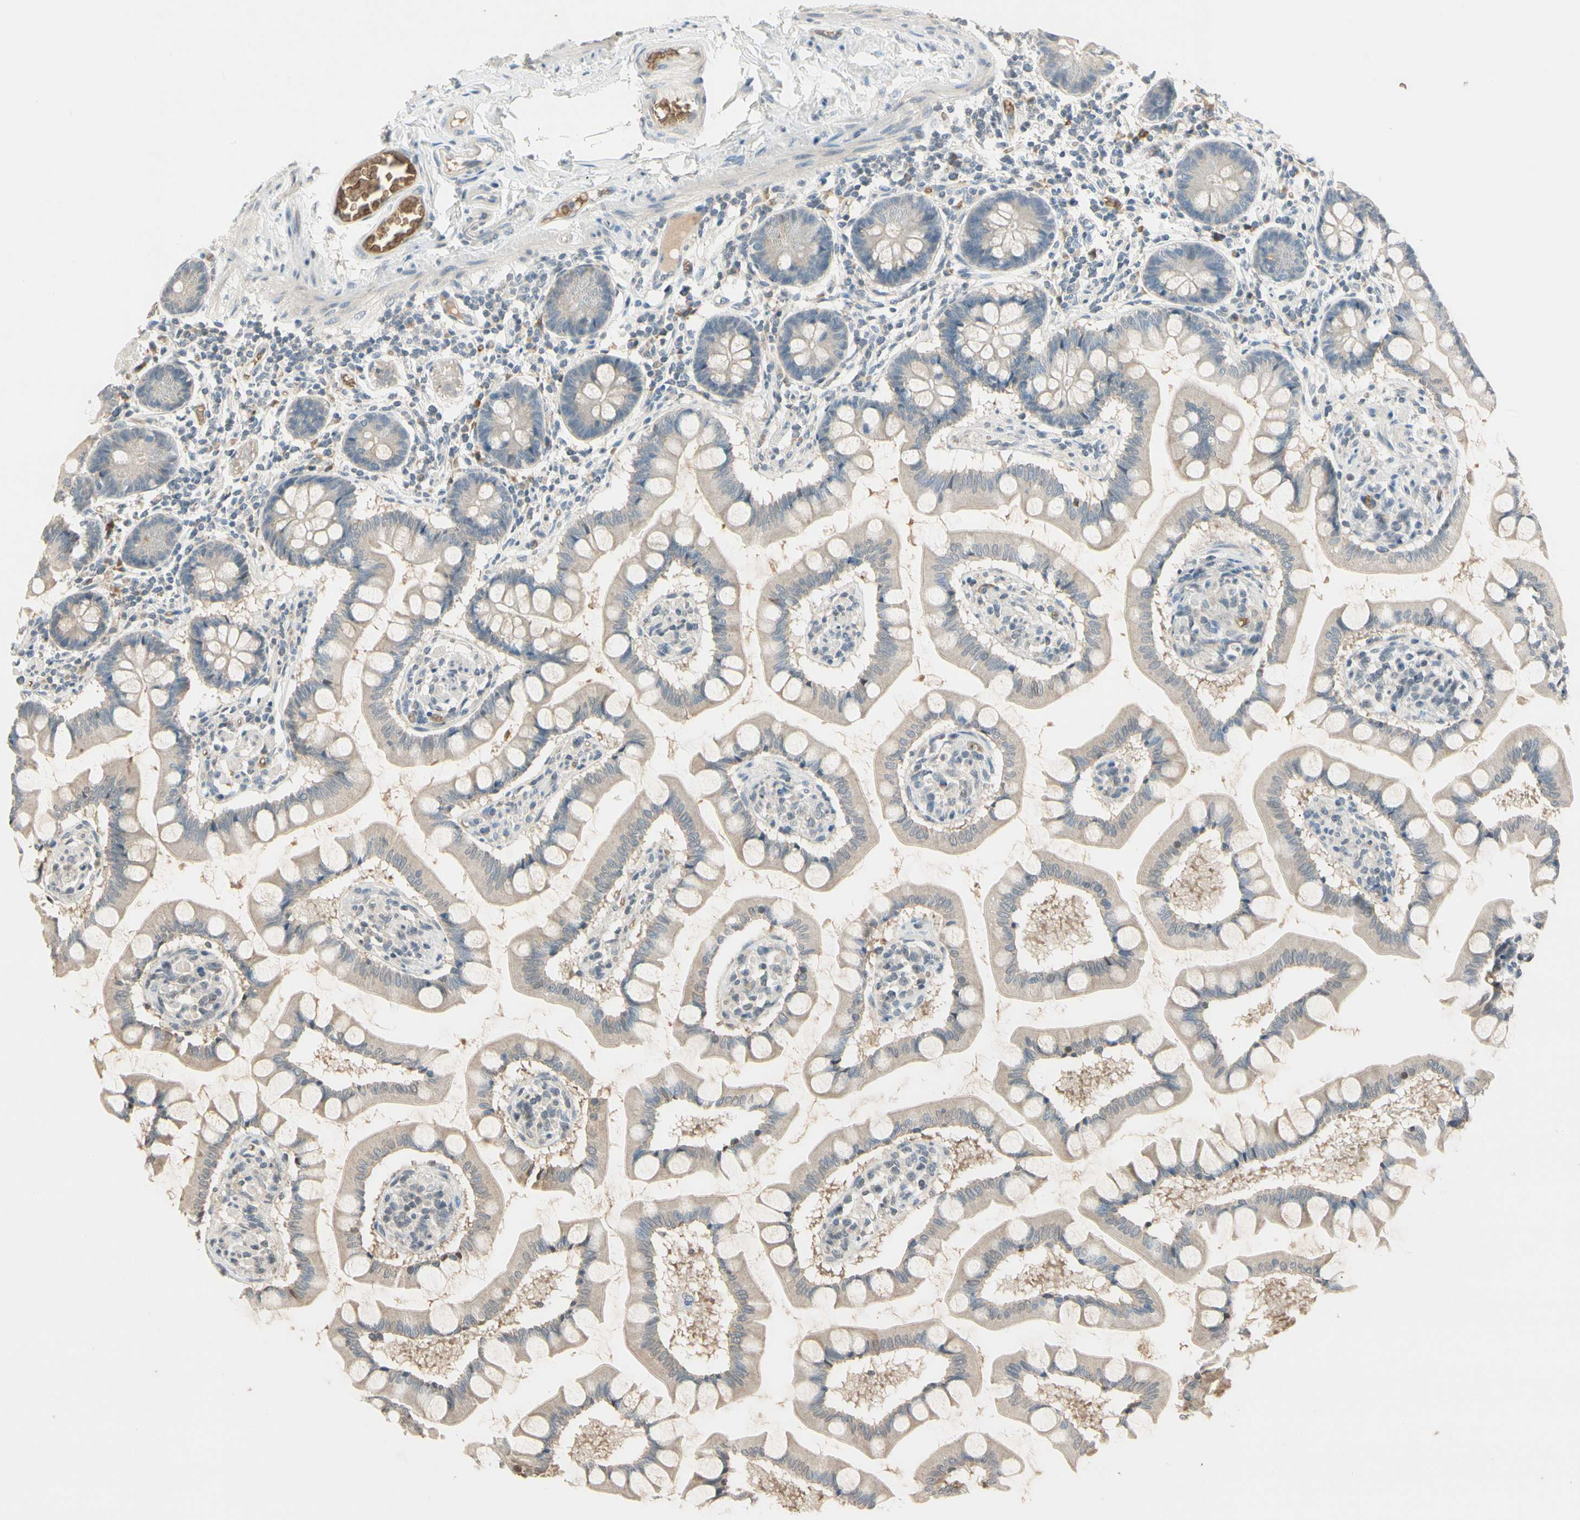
{"staining": {"intensity": "moderate", "quantity": "25%-75%", "location": "cytoplasmic/membranous"}, "tissue": "small intestine", "cell_type": "Glandular cells", "image_type": "normal", "snomed": [{"axis": "morphology", "description": "Normal tissue, NOS"}, {"axis": "topography", "description": "Small intestine"}], "caption": "Protein analysis of unremarkable small intestine shows moderate cytoplasmic/membranous staining in about 25%-75% of glandular cells.", "gene": "GYPC", "patient": {"sex": "male", "age": 41}}